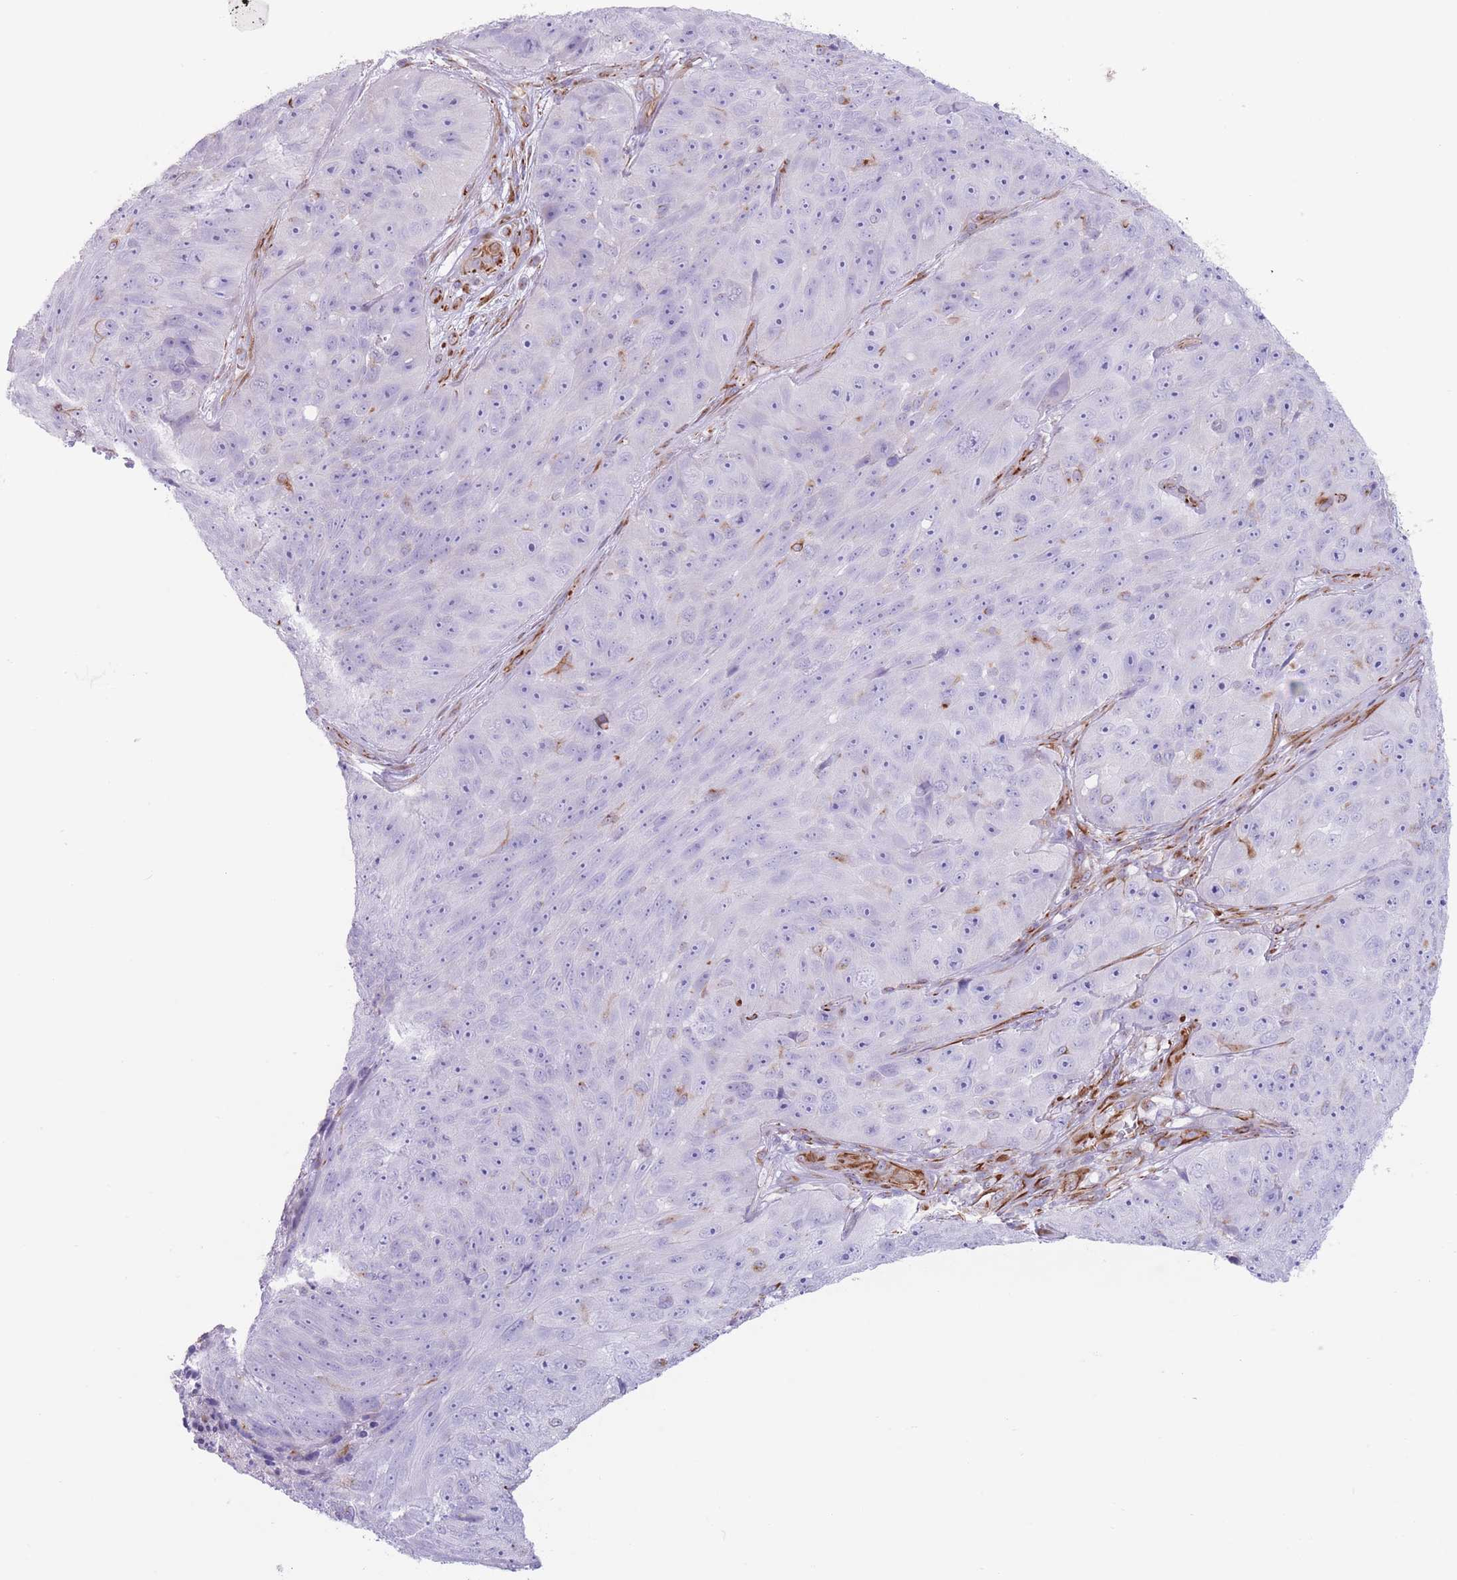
{"staining": {"intensity": "negative", "quantity": "none", "location": "none"}, "tissue": "skin cancer", "cell_type": "Tumor cells", "image_type": "cancer", "snomed": [{"axis": "morphology", "description": "Squamous cell carcinoma, NOS"}, {"axis": "topography", "description": "Skin"}], "caption": "Micrograph shows no significant protein positivity in tumor cells of skin squamous cell carcinoma. (Brightfield microscopy of DAB (3,3'-diaminobenzidine) IHC at high magnification).", "gene": "PTCD1", "patient": {"sex": "female", "age": 87}}